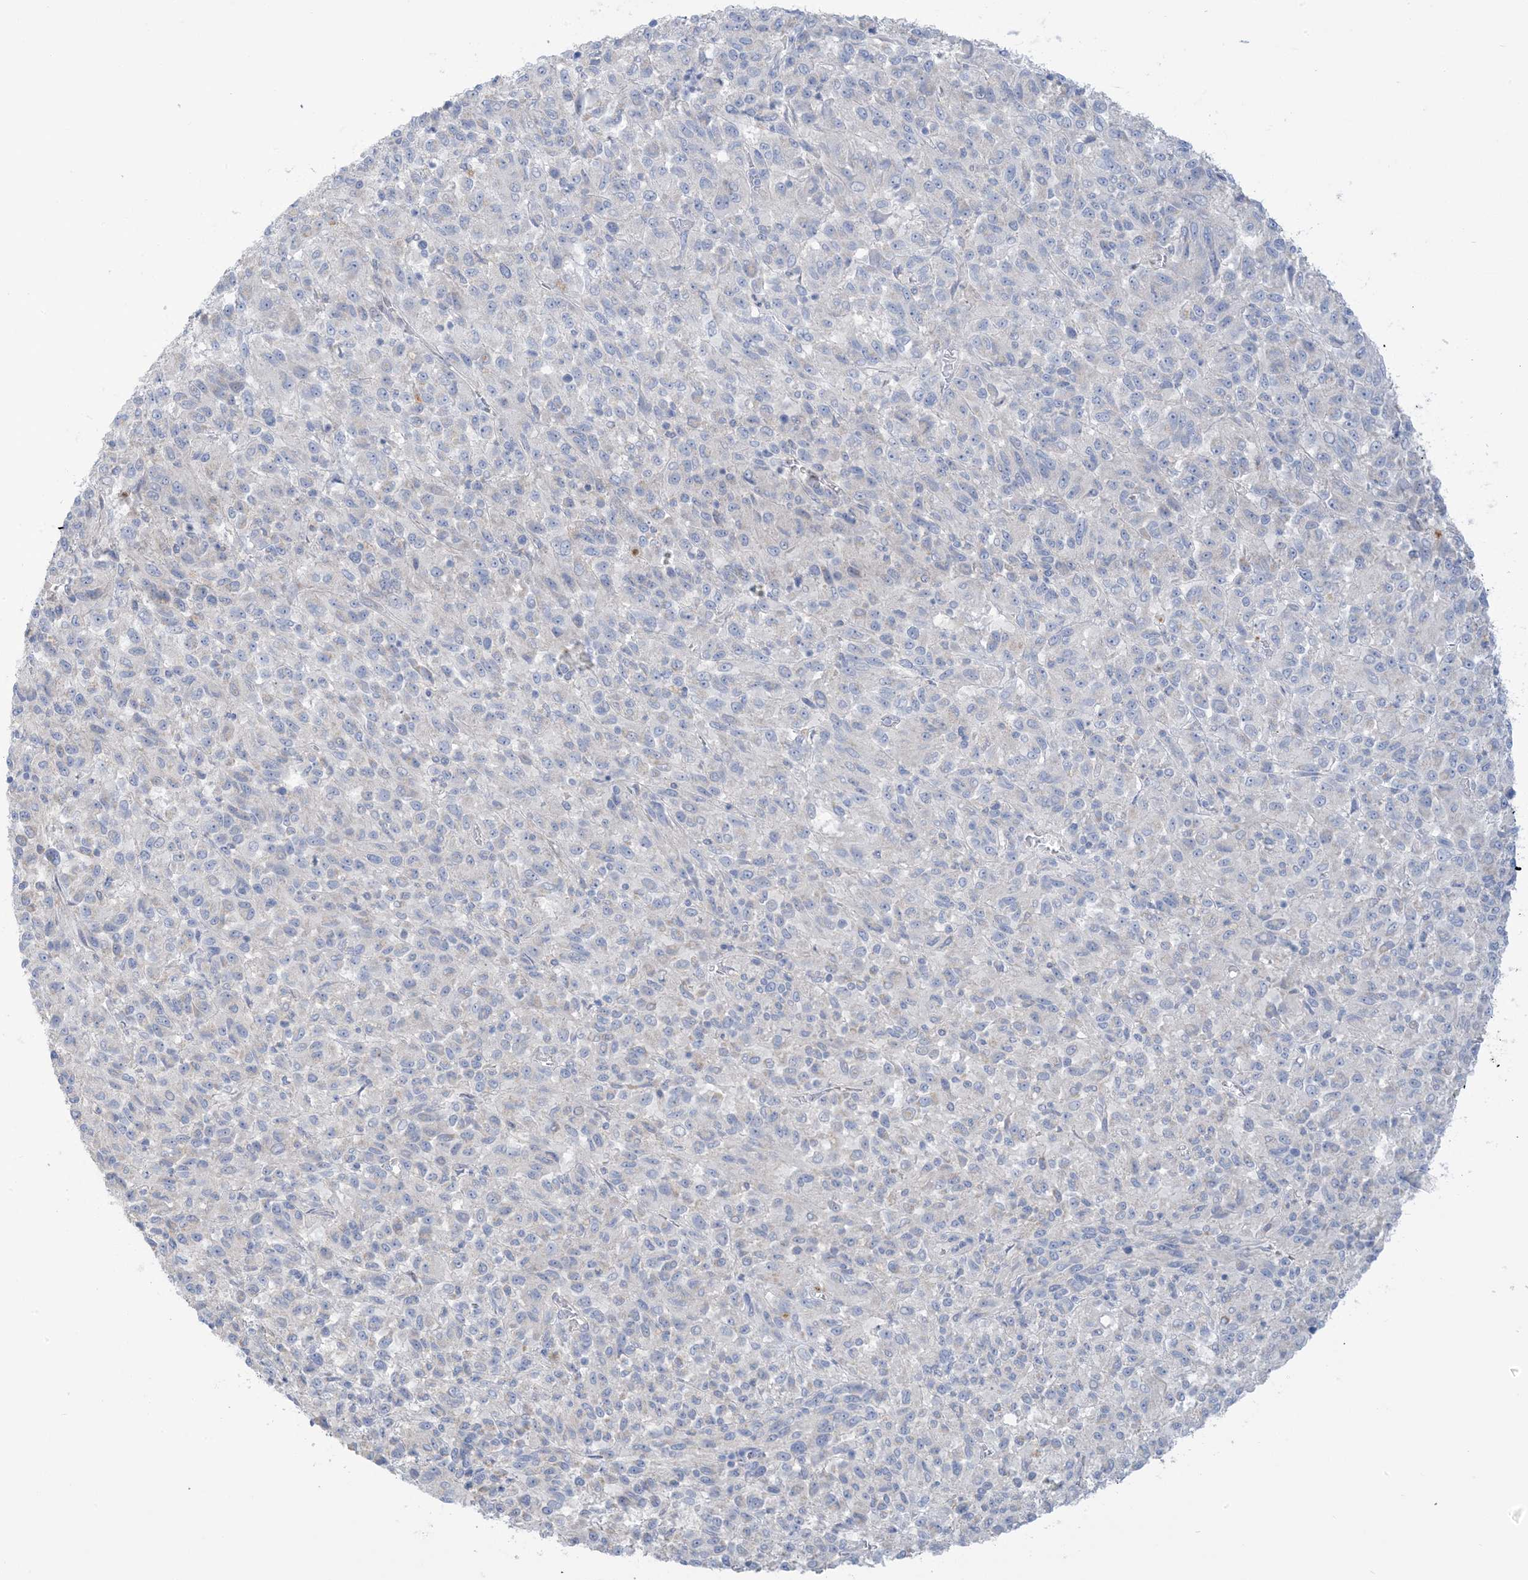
{"staining": {"intensity": "negative", "quantity": "none", "location": "none"}, "tissue": "melanoma", "cell_type": "Tumor cells", "image_type": "cancer", "snomed": [{"axis": "morphology", "description": "Malignant melanoma, Metastatic site"}, {"axis": "topography", "description": "Lung"}], "caption": "Immunohistochemistry (IHC) image of neoplastic tissue: human malignant melanoma (metastatic site) stained with DAB shows no significant protein staining in tumor cells.", "gene": "MTHFD2L", "patient": {"sex": "male", "age": 64}}